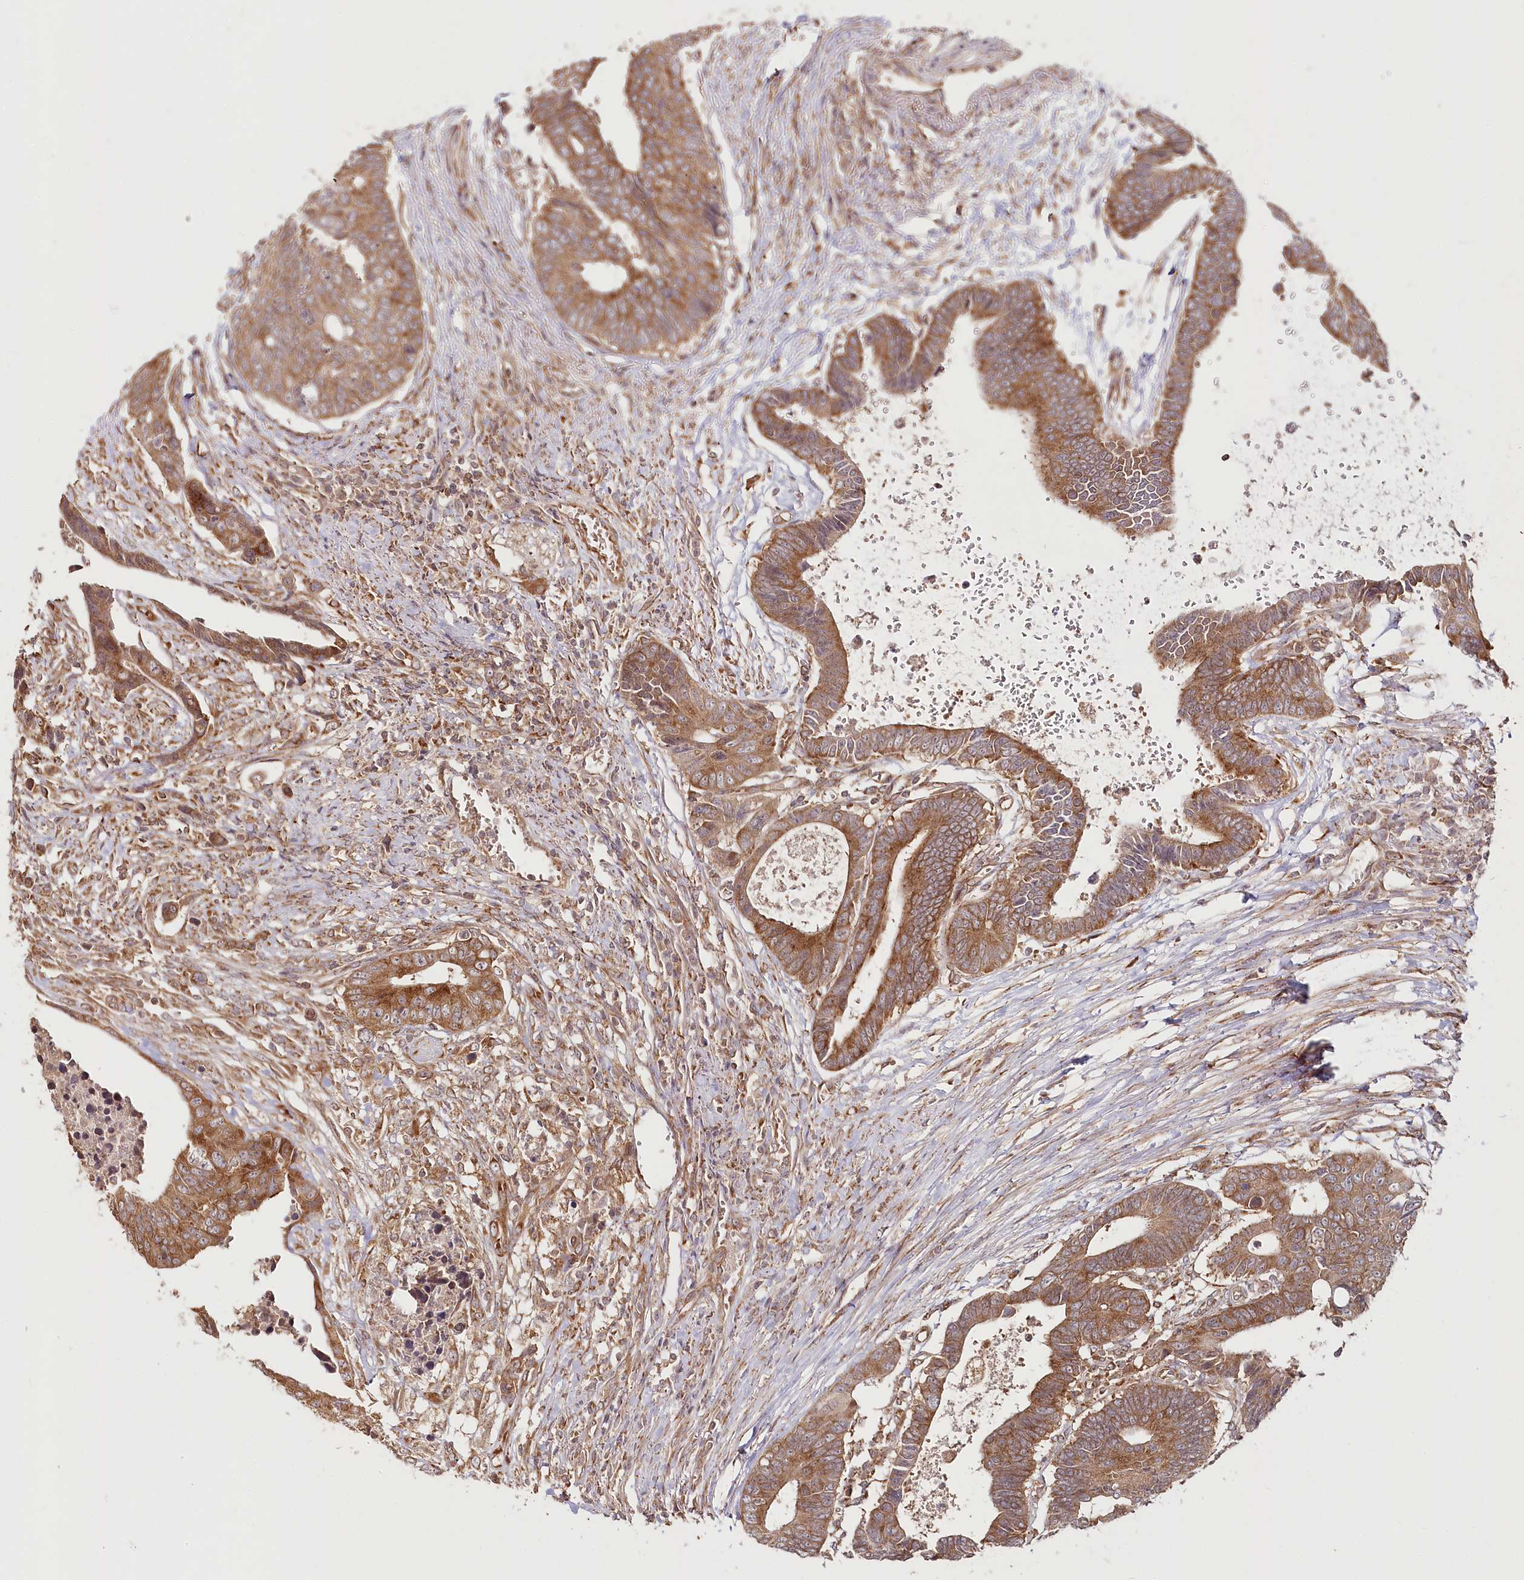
{"staining": {"intensity": "moderate", "quantity": ">75%", "location": "cytoplasmic/membranous"}, "tissue": "colorectal cancer", "cell_type": "Tumor cells", "image_type": "cancer", "snomed": [{"axis": "morphology", "description": "Adenocarcinoma, NOS"}, {"axis": "topography", "description": "Rectum"}], "caption": "A high-resolution histopathology image shows IHC staining of adenocarcinoma (colorectal), which displays moderate cytoplasmic/membranous positivity in about >75% of tumor cells. Nuclei are stained in blue.", "gene": "OTUD4", "patient": {"sex": "male", "age": 84}}